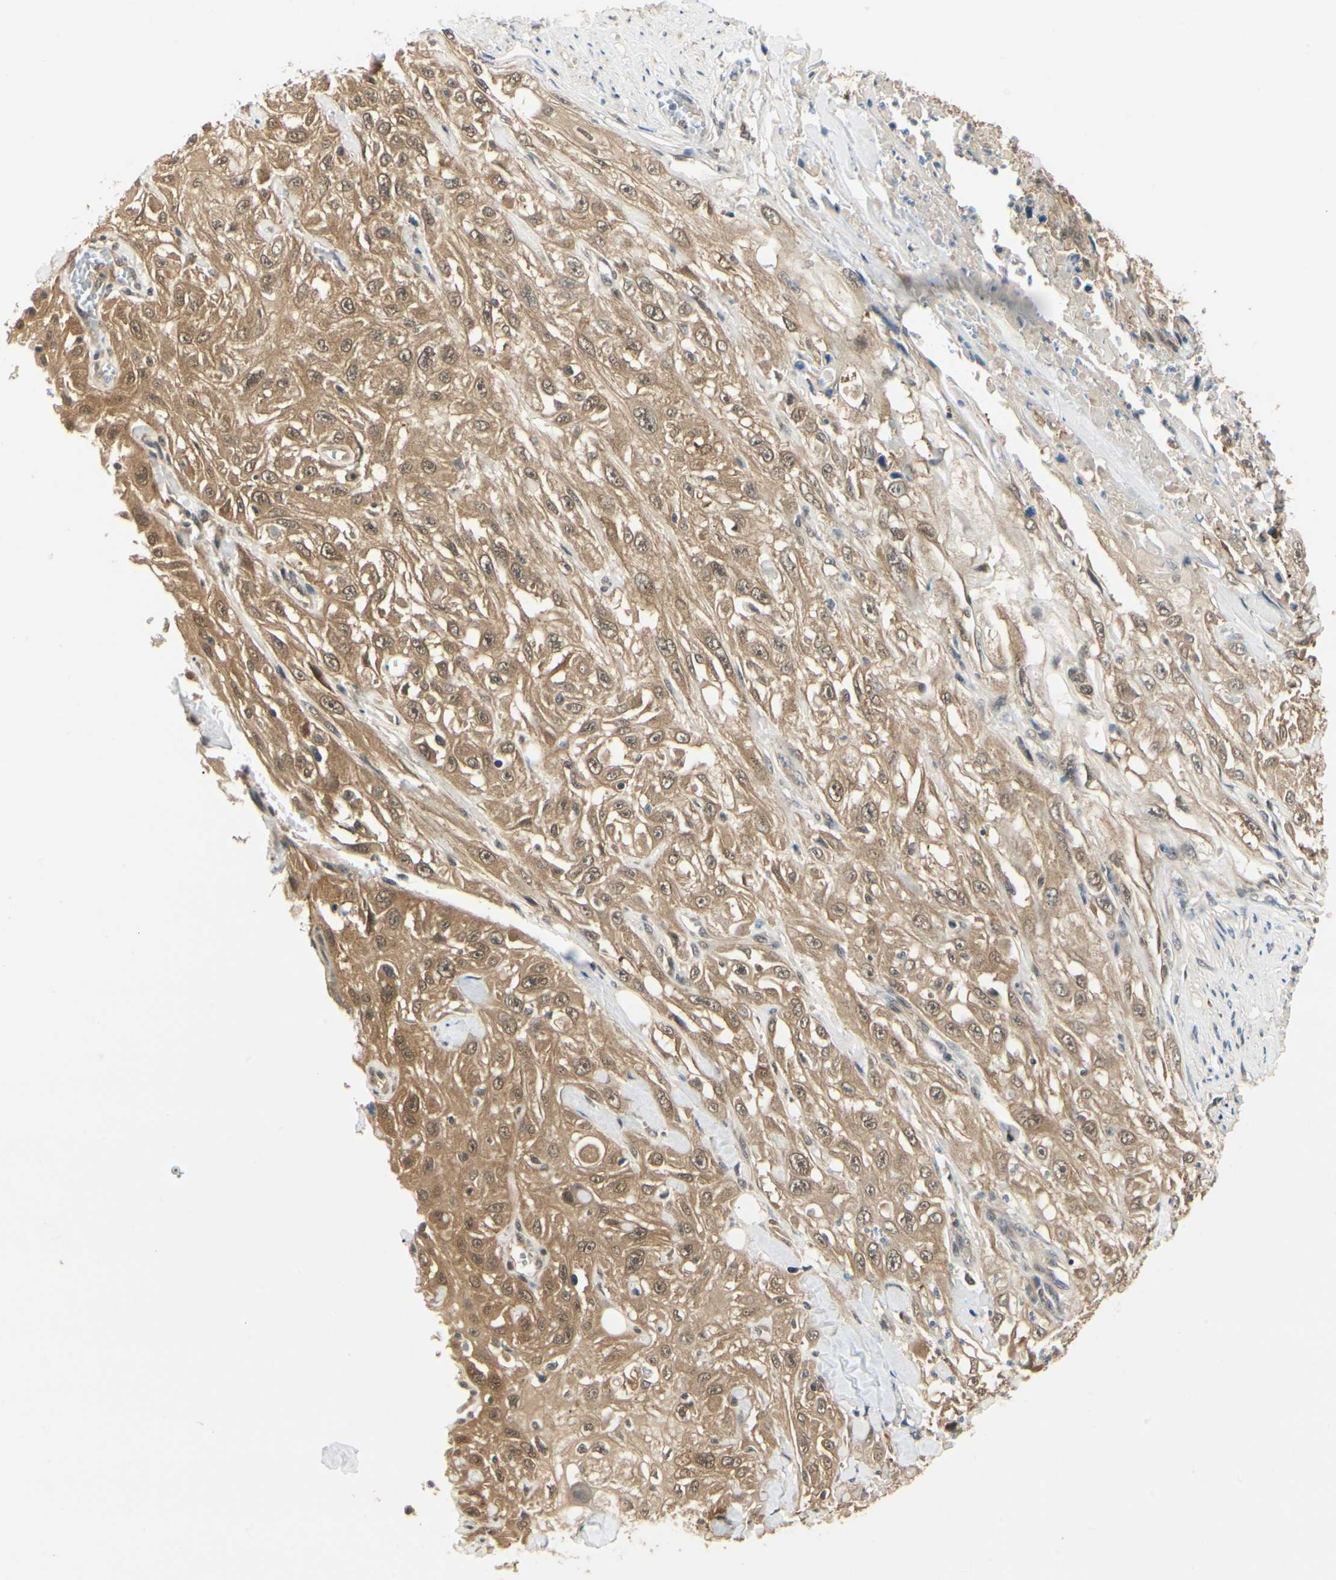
{"staining": {"intensity": "moderate", "quantity": ">75%", "location": "cytoplasmic/membranous,nuclear"}, "tissue": "skin cancer", "cell_type": "Tumor cells", "image_type": "cancer", "snomed": [{"axis": "morphology", "description": "Squamous cell carcinoma, NOS"}, {"axis": "morphology", "description": "Squamous cell carcinoma, metastatic, NOS"}, {"axis": "topography", "description": "Skin"}, {"axis": "topography", "description": "Lymph node"}], "caption": "Immunohistochemistry (IHC) image of neoplastic tissue: skin squamous cell carcinoma stained using immunohistochemistry reveals medium levels of moderate protein expression localized specifically in the cytoplasmic/membranous and nuclear of tumor cells, appearing as a cytoplasmic/membranous and nuclear brown color.", "gene": "UBE2Z", "patient": {"sex": "male", "age": 75}}